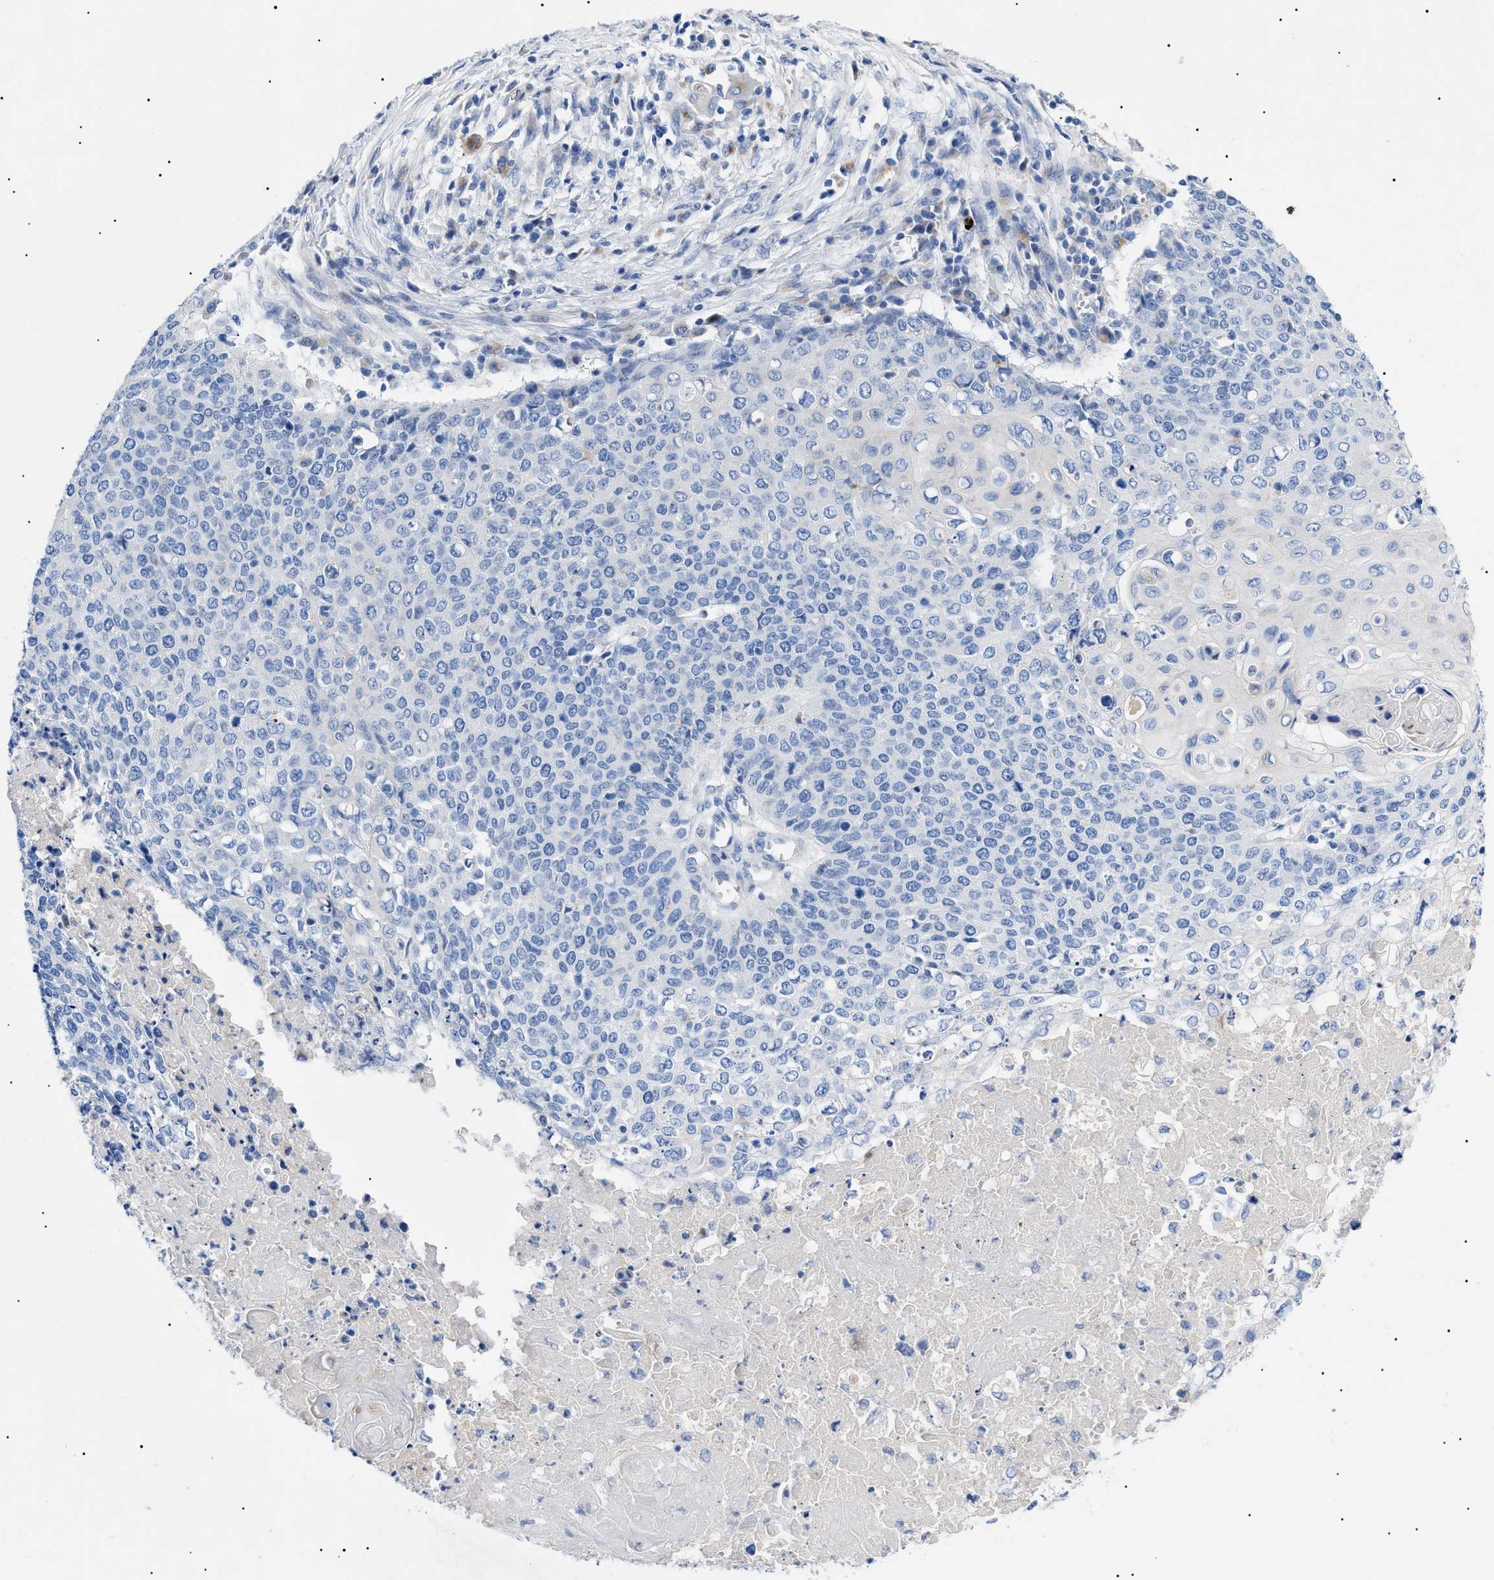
{"staining": {"intensity": "negative", "quantity": "none", "location": "none"}, "tissue": "cervical cancer", "cell_type": "Tumor cells", "image_type": "cancer", "snomed": [{"axis": "morphology", "description": "Squamous cell carcinoma, NOS"}, {"axis": "topography", "description": "Cervix"}], "caption": "This is an immunohistochemistry (IHC) micrograph of human cervical cancer. There is no expression in tumor cells.", "gene": "ACKR1", "patient": {"sex": "female", "age": 39}}